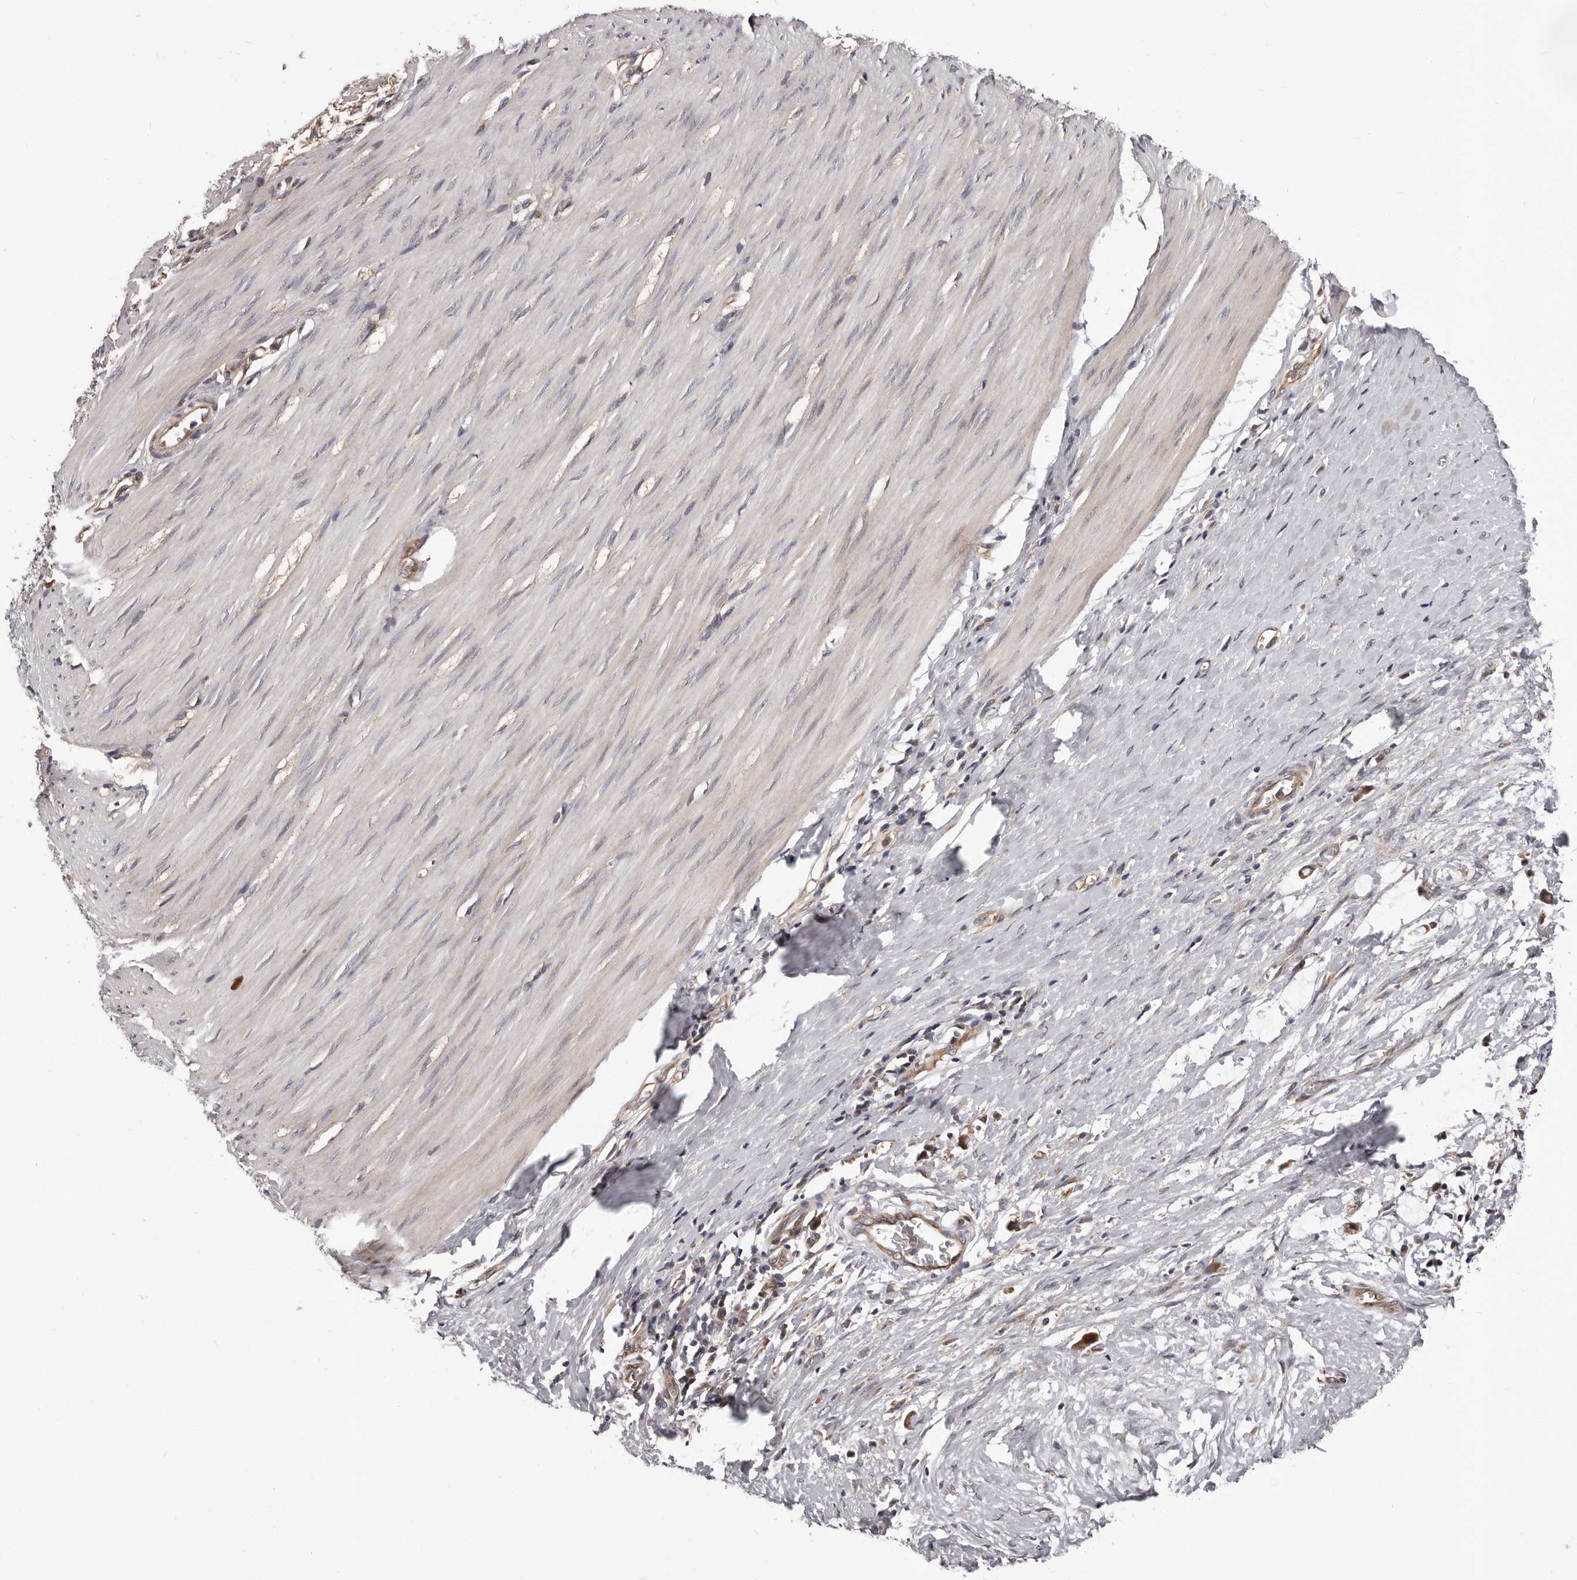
{"staining": {"intensity": "weak", "quantity": "<25%", "location": "cytoplasmic/membranous,nuclear"}, "tissue": "smooth muscle", "cell_type": "Smooth muscle cells", "image_type": "normal", "snomed": [{"axis": "morphology", "description": "Normal tissue, NOS"}, {"axis": "morphology", "description": "Adenocarcinoma, NOS"}, {"axis": "topography", "description": "Colon"}, {"axis": "topography", "description": "Peripheral nerve tissue"}], "caption": "High magnification brightfield microscopy of benign smooth muscle stained with DAB (3,3'-diaminobenzidine) (brown) and counterstained with hematoxylin (blue): smooth muscle cells show no significant positivity. (Immunohistochemistry (ihc), brightfield microscopy, high magnification).", "gene": "VPS37A", "patient": {"sex": "male", "age": 14}}